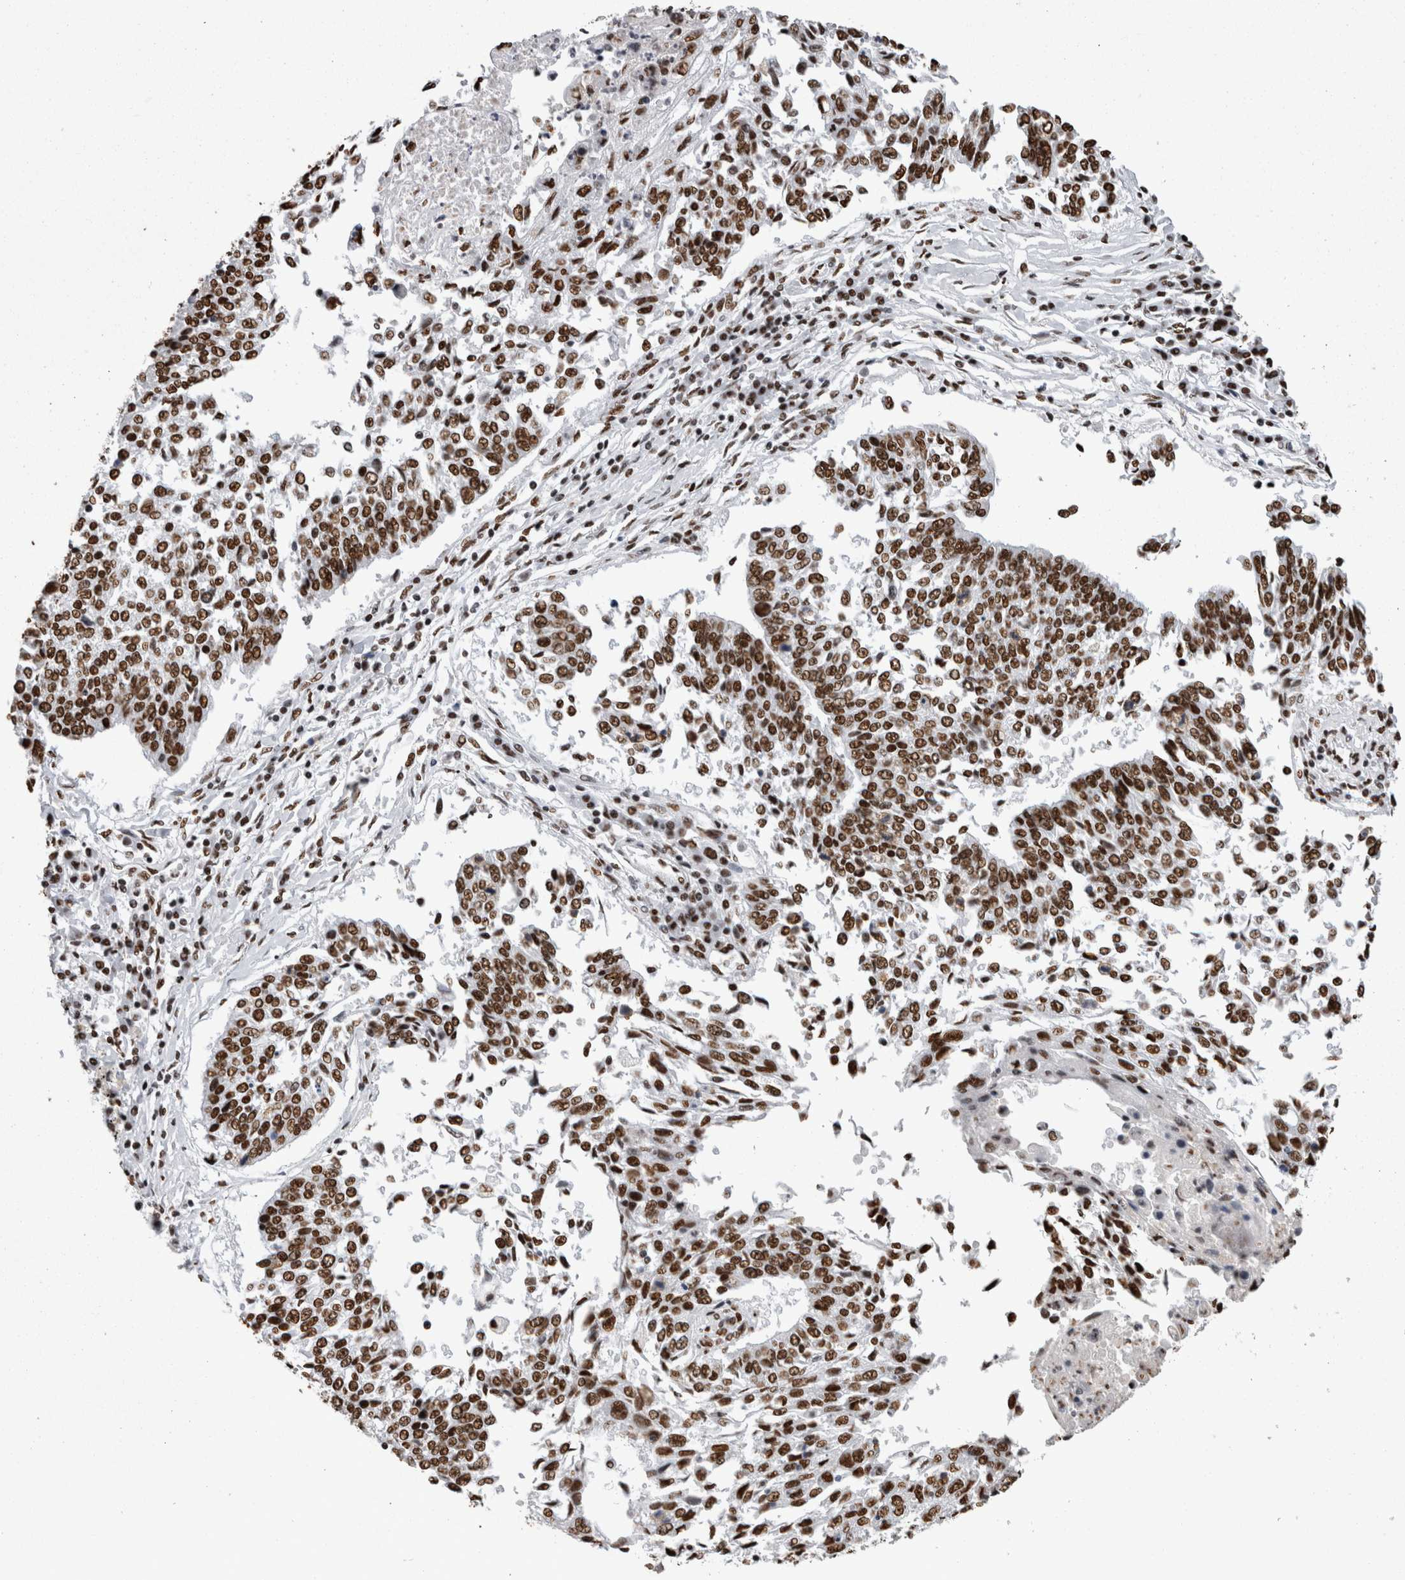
{"staining": {"intensity": "moderate", "quantity": ">75%", "location": "nuclear"}, "tissue": "lung cancer", "cell_type": "Tumor cells", "image_type": "cancer", "snomed": [{"axis": "morphology", "description": "Normal tissue, NOS"}, {"axis": "morphology", "description": "Squamous cell carcinoma, NOS"}, {"axis": "topography", "description": "Cartilage tissue"}, {"axis": "topography", "description": "Bronchus"}, {"axis": "topography", "description": "Lung"}, {"axis": "topography", "description": "Peripheral nerve tissue"}], "caption": "Immunohistochemistry of lung squamous cell carcinoma displays medium levels of moderate nuclear staining in about >75% of tumor cells.", "gene": "HNRNPM", "patient": {"sex": "female", "age": 49}}